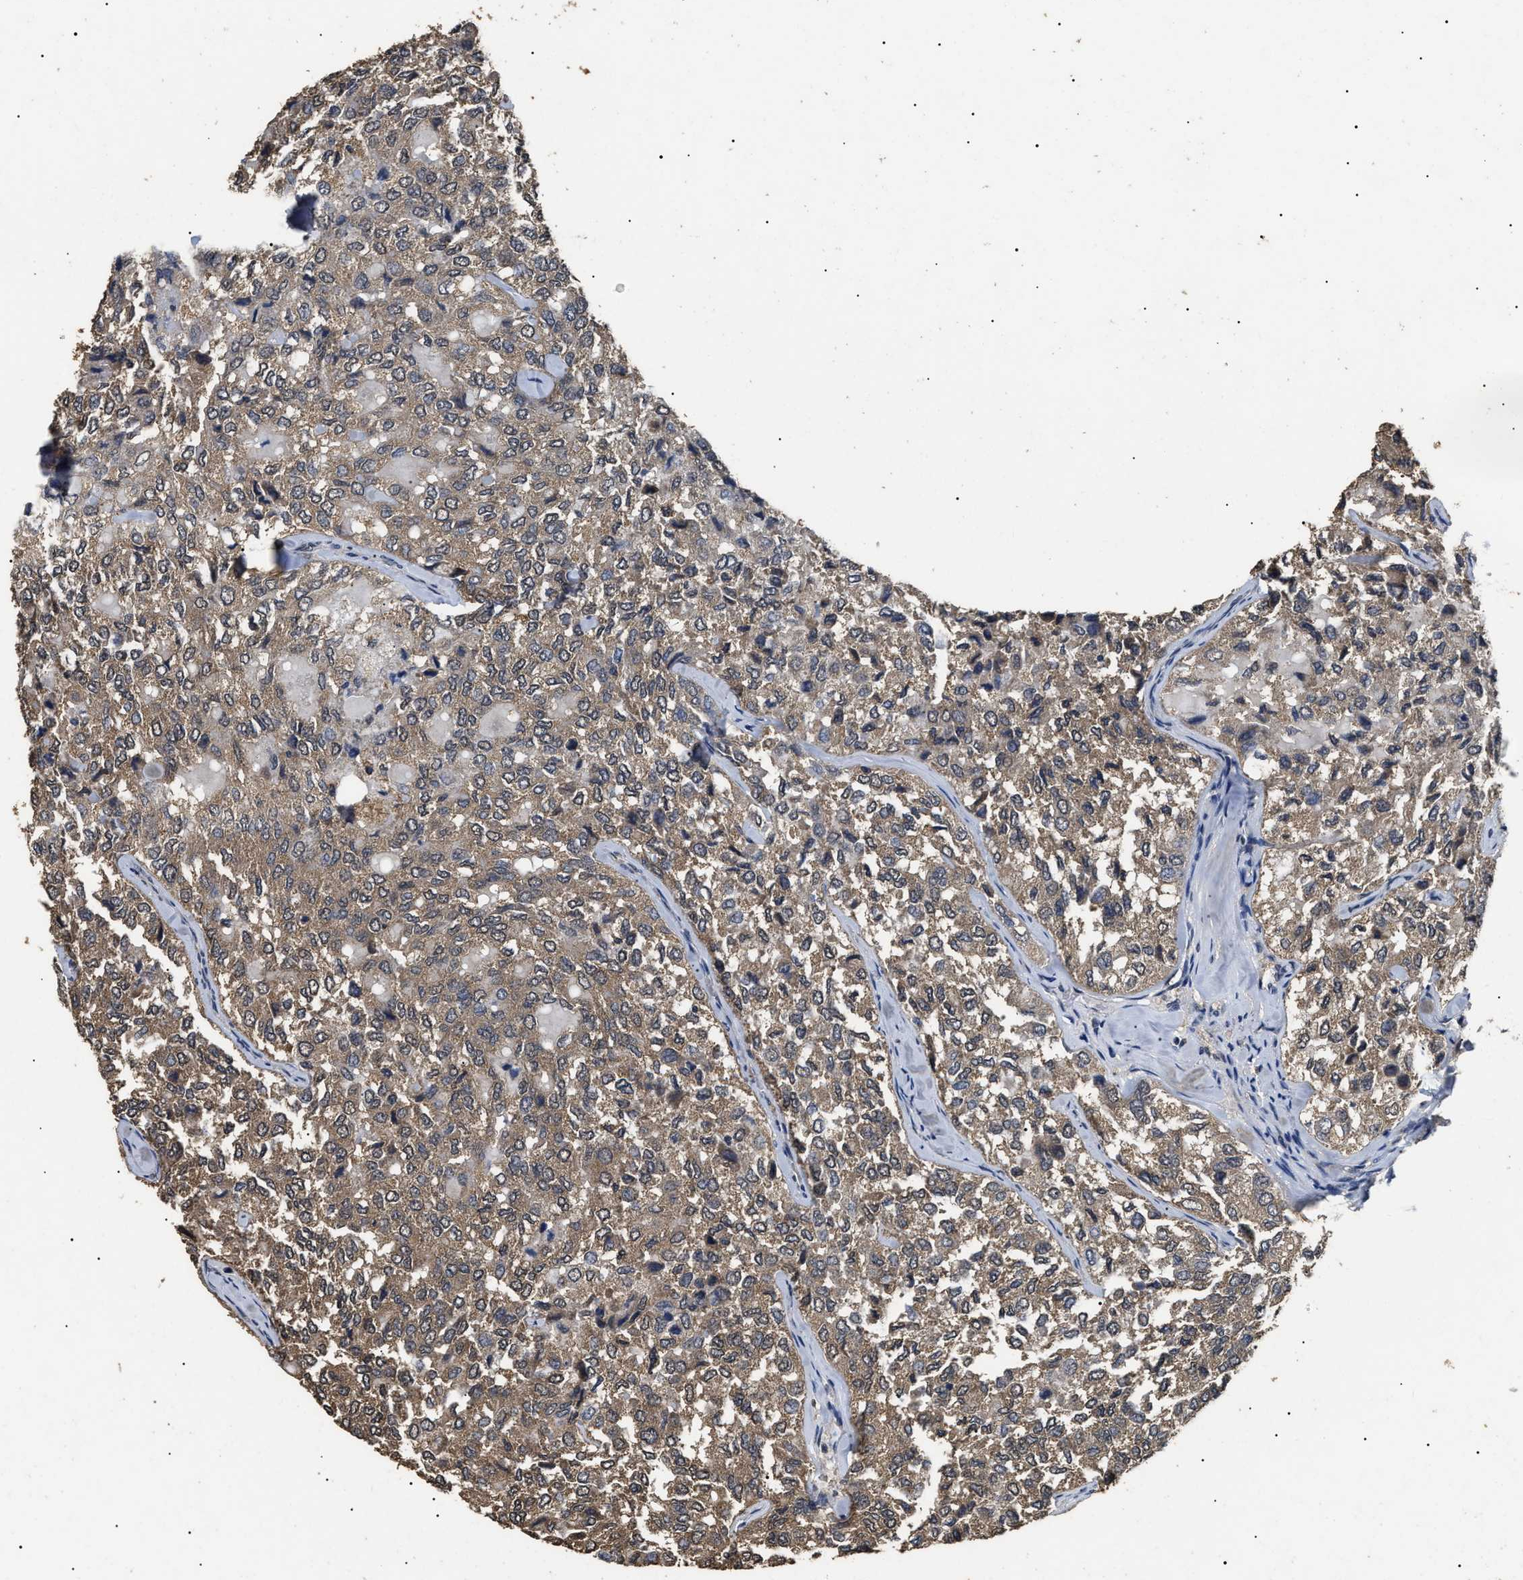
{"staining": {"intensity": "moderate", "quantity": ">75%", "location": "cytoplasmic/membranous,nuclear"}, "tissue": "thyroid cancer", "cell_type": "Tumor cells", "image_type": "cancer", "snomed": [{"axis": "morphology", "description": "Follicular adenoma carcinoma, NOS"}, {"axis": "topography", "description": "Thyroid gland"}], "caption": "Thyroid cancer (follicular adenoma carcinoma) stained with a brown dye reveals moderate cytoplasmic/membranous and nuclear positive positivity in about >75% of tumor cells.", "gene": "PSMD8", "patient": {"sex": "male", "age": 75}}